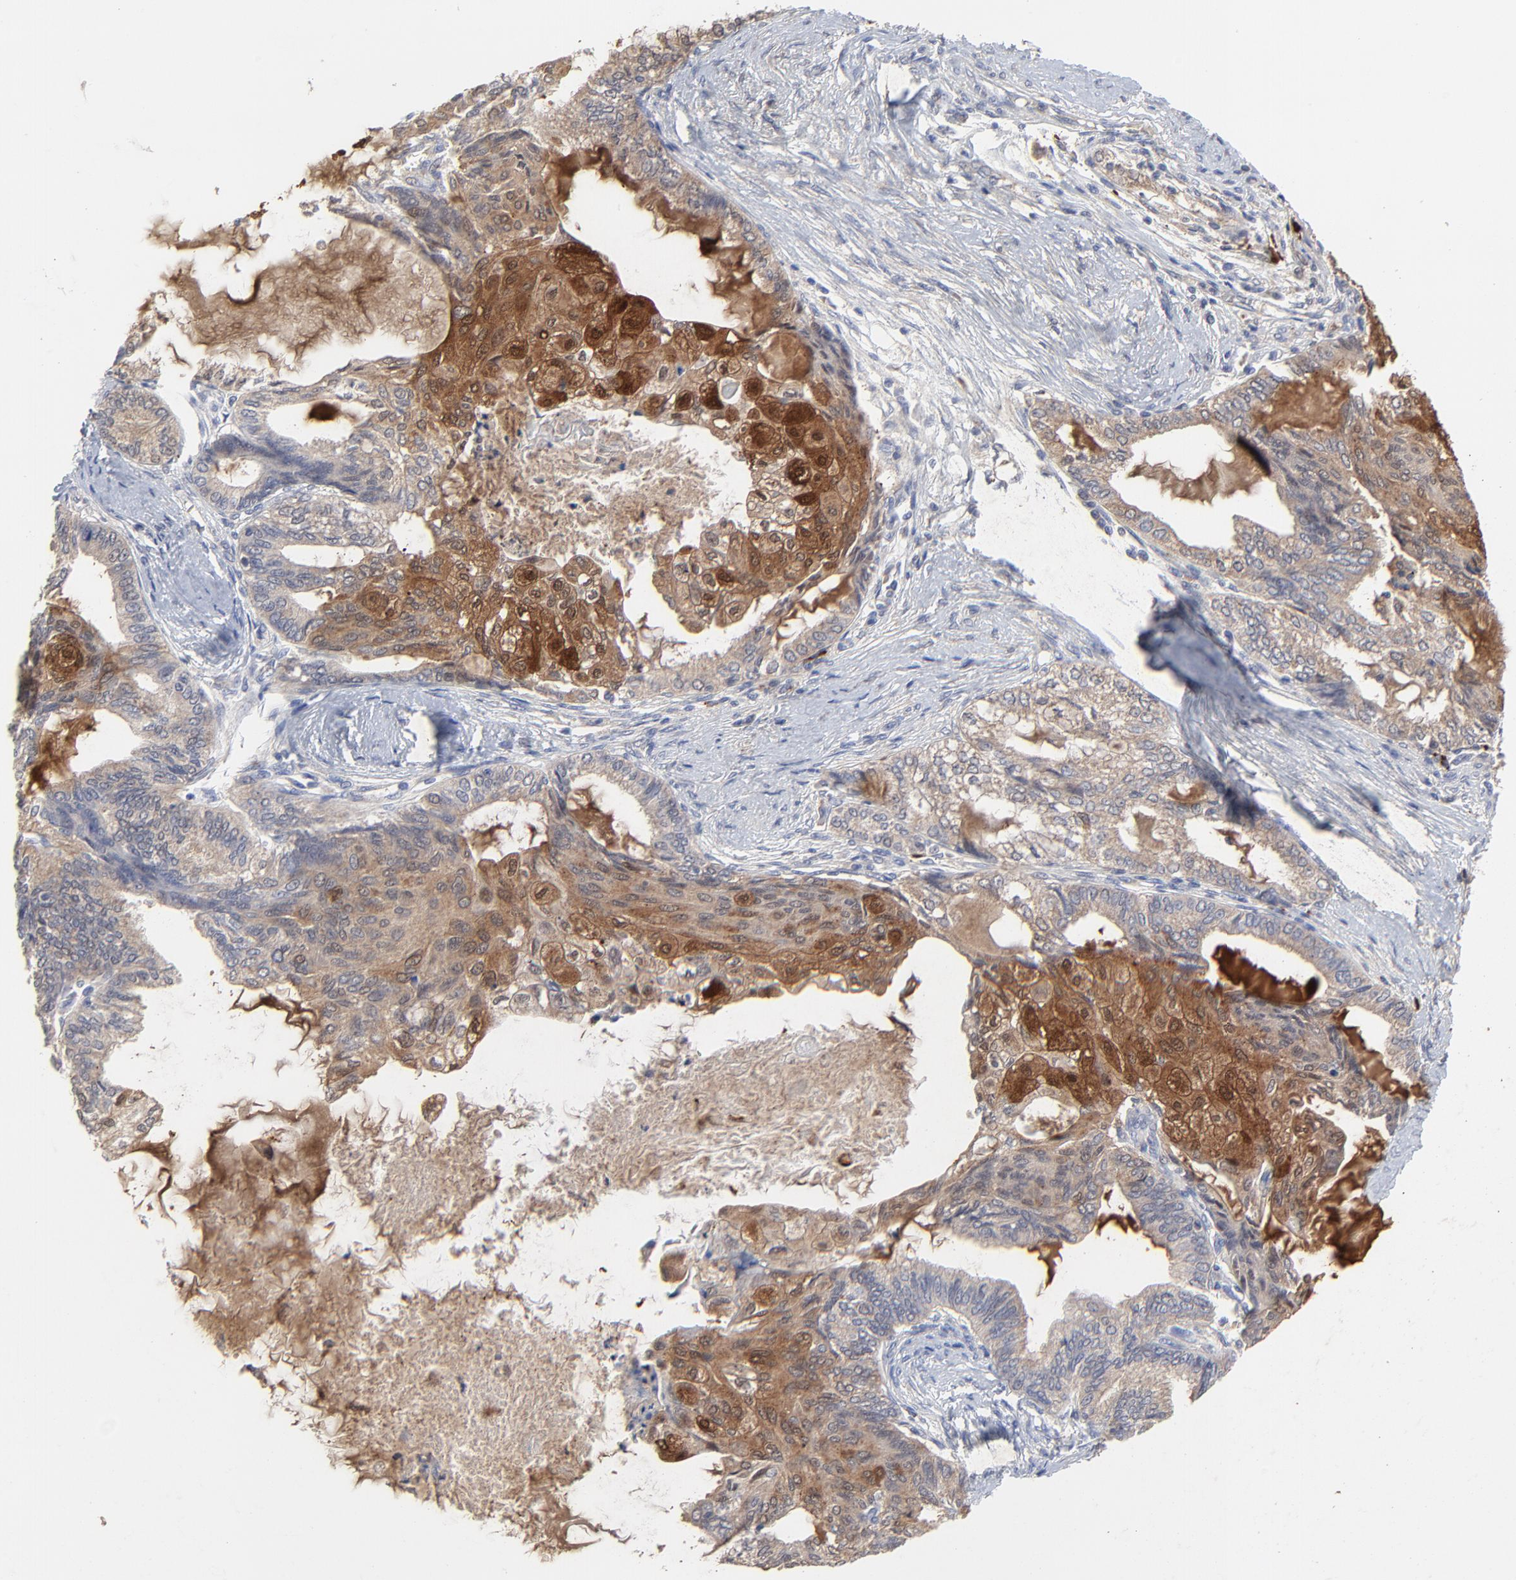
{"staining": {"intensity": "moderate", "quantity": ">75%", "location": "cytoplasmic/membranous"}, "tissue": "endometrial cancer", "cell_type": "Tumor cells", "image_type": "cancer", "snomed": [{"axis": "morphology", "description": "Adenocarcinoma, NOS"}, {"axis": "topography", "description": "Endometrium"}], "caption": "Moderate cytoplasmic/membranous protein expression is appreciated in approximately >75% of tumor cells in endometrial adenocarcinoma.", "gene": "LGALS3", "patient": {"sex": "female", "age": 79}}